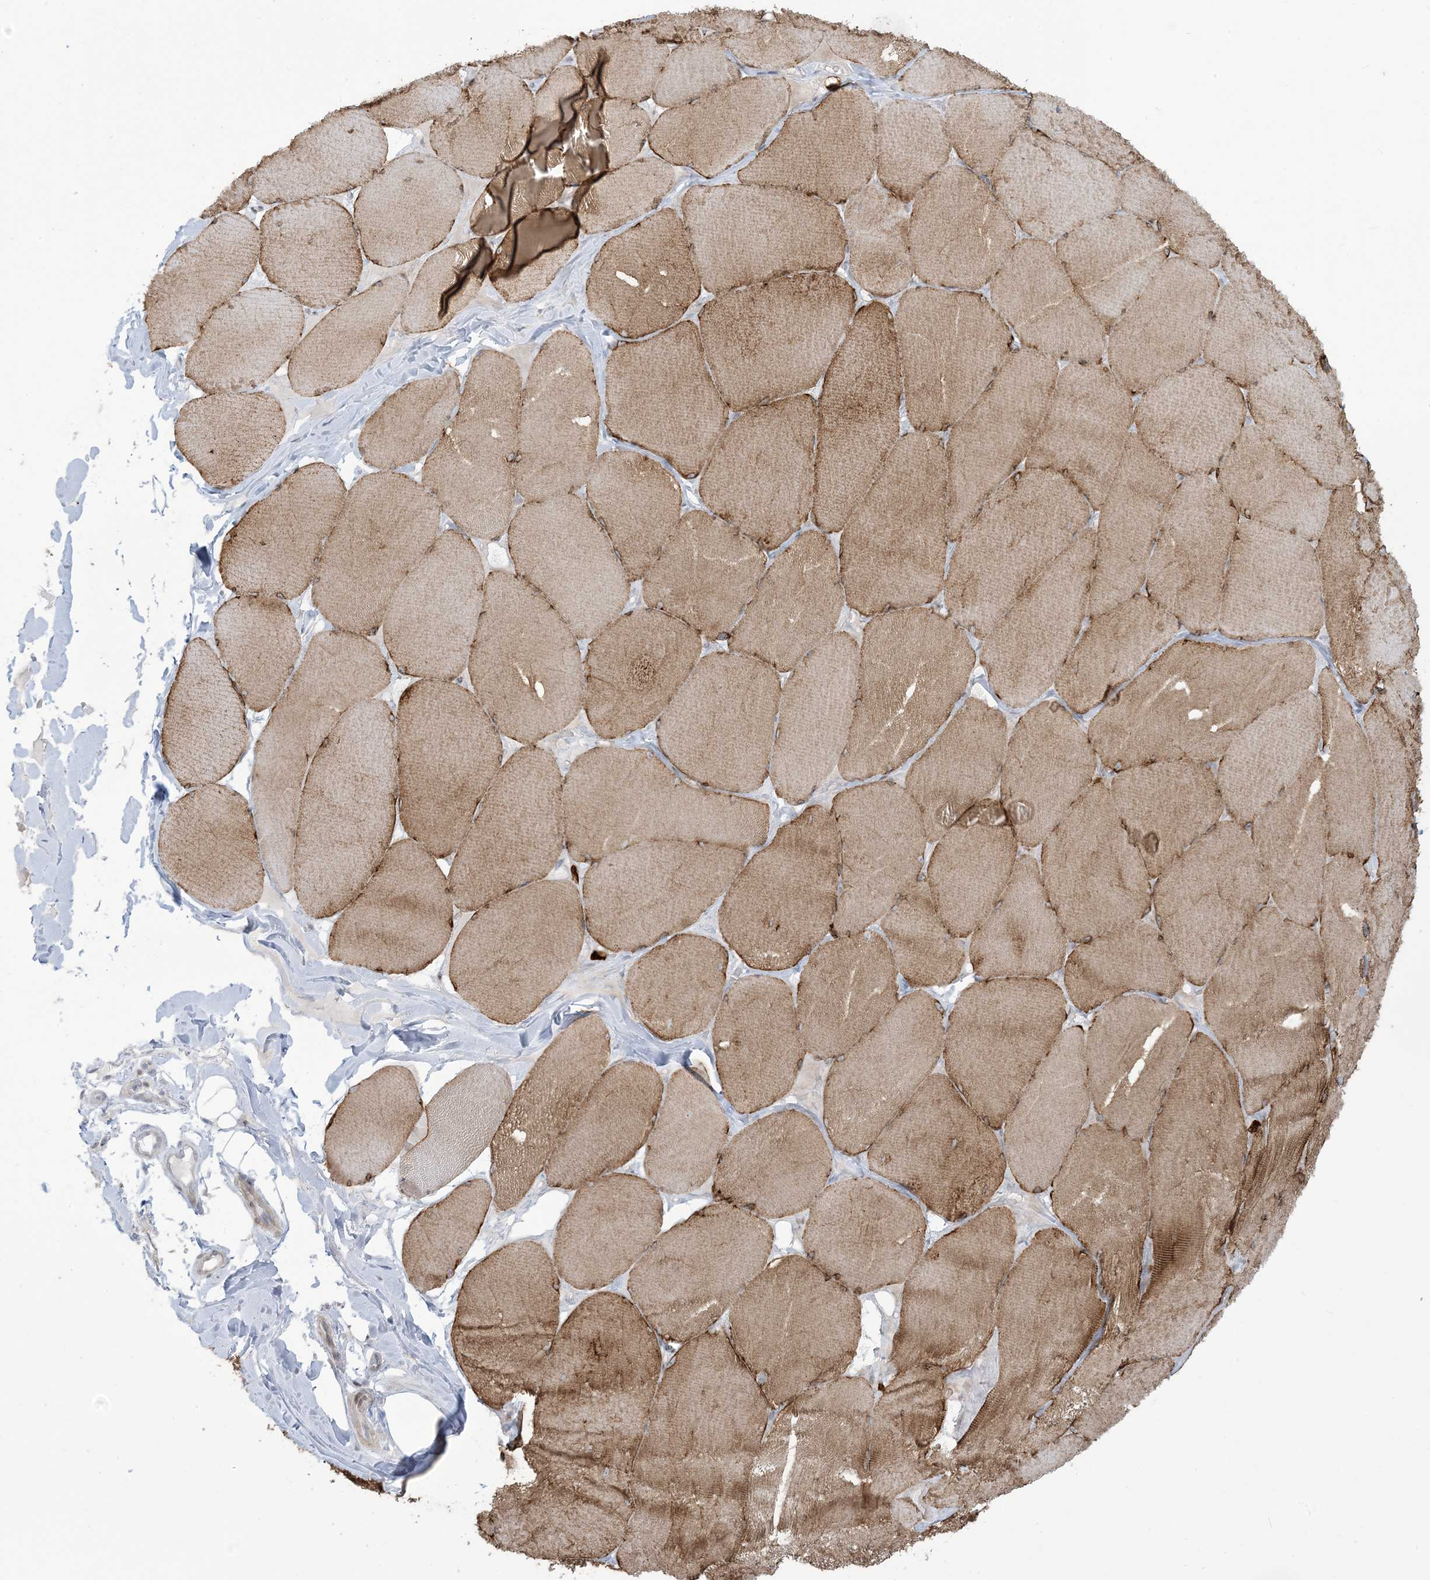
{"staining": {"intensity": "moderate", "quantity": ">75%", "location": "cytoplasmic/membranous"}, "tissue": "skeletal muscle", "cell_type": "Myocytes", "image_type": "normal", "snomed": [{"axis": "morphology", "description": "Normal tissue, NOS"}, {"axis": "topography", "description": "Skin"}, {"axis": "topography", "description": "Skeletal muscle"}], "caption": "The photomicrograph reveals immunohistochemical staining of benign skeletal muscle. There is moderate cytoplasmic/membranous expression is appreciated in about >75% of myocytes. (Brightfield microscopy of DAB IHC at high magnification).", "gene": "AFTPH", "patient": {"sex": "male", "age": 83}}